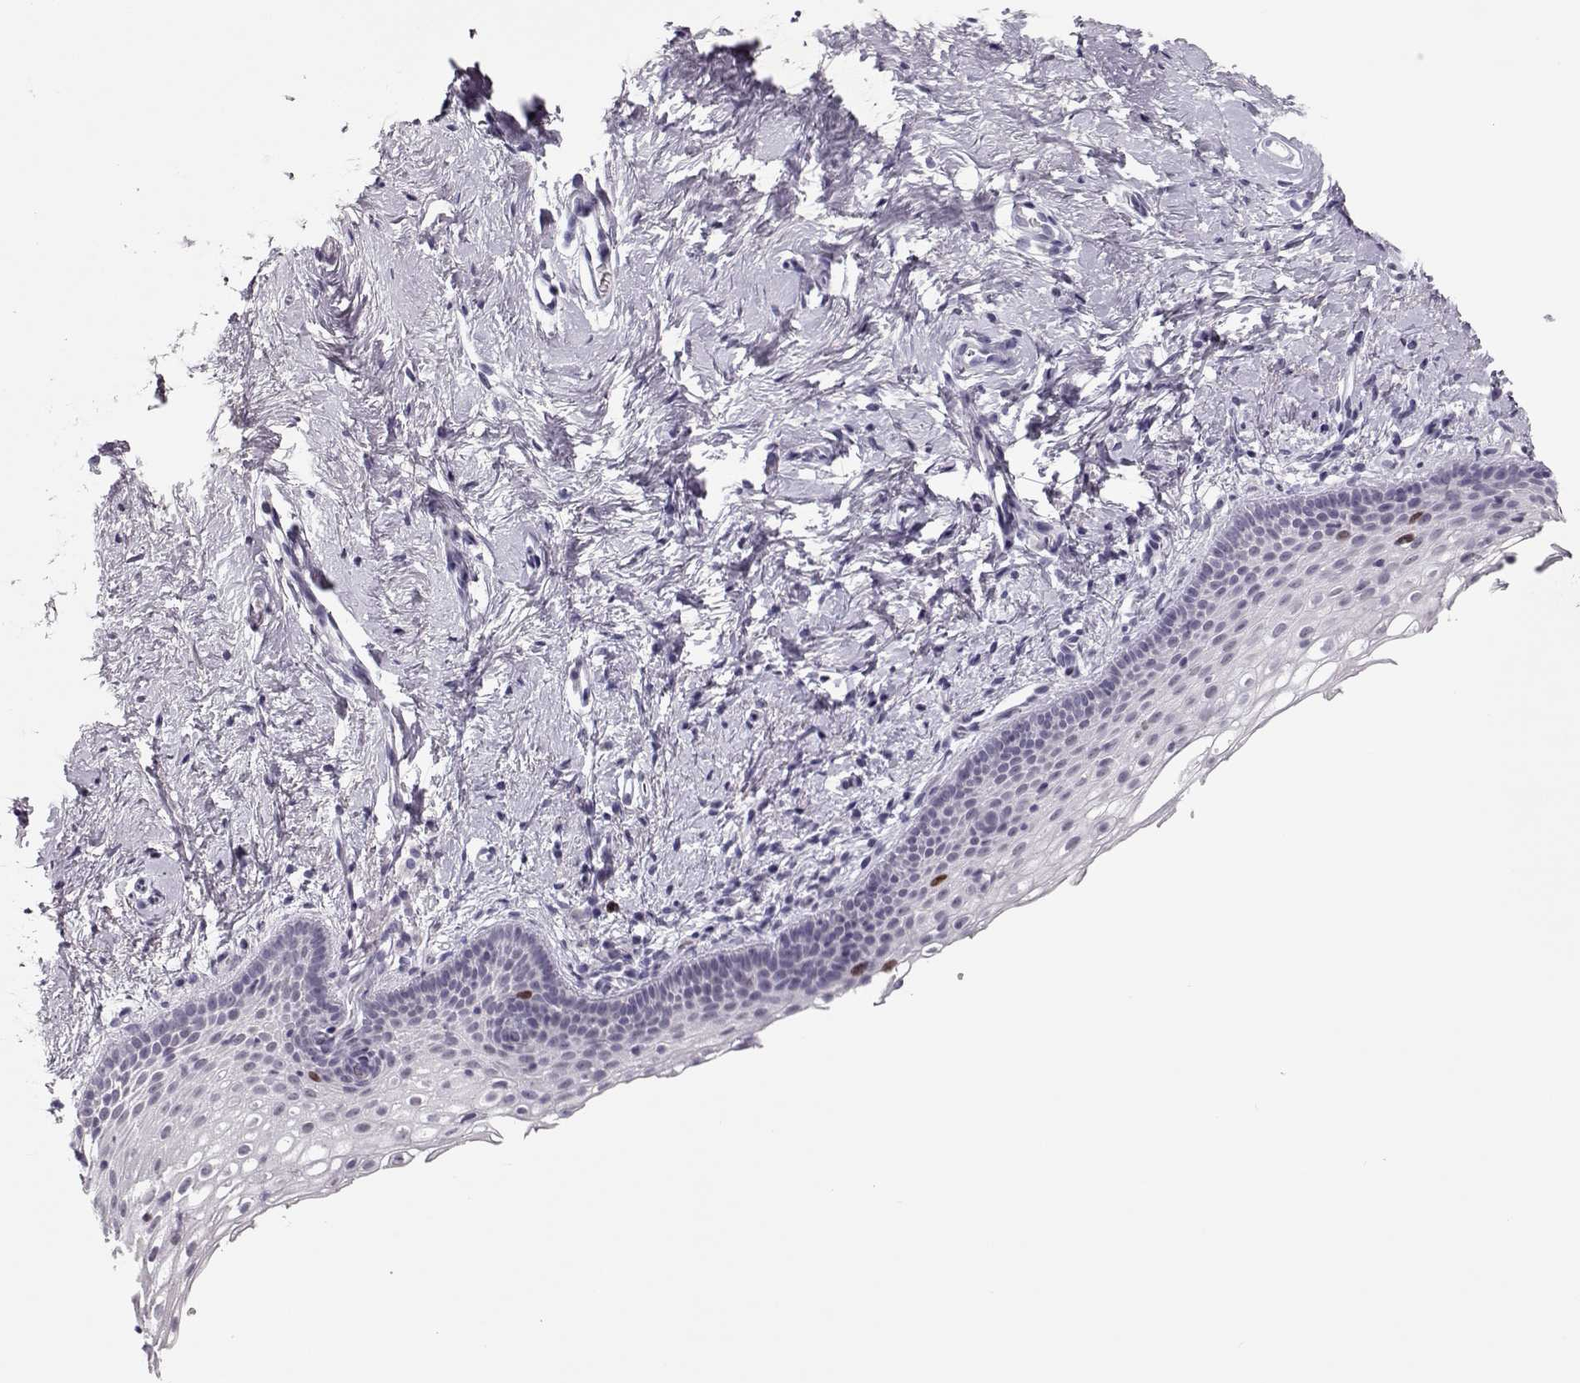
{"staining": {"intensity": "moderate", "quantity": "<25%", "location": "nuclear"}, "tissue": "vagina", "cell_type": "Squamous epithelial cells", "image_type": "normal", "snomed": [{"axis": "morphology", "description": "Normal tissue, NOS"}, {"axis": "topography", "description": "Vagina"}], "caption": "Squamous epithelial cells show moderate nuclear positivity in about <25% of cells in normal vagina.", "gene": "SGO1", "patient": {"sex": "female", "age": 61}}